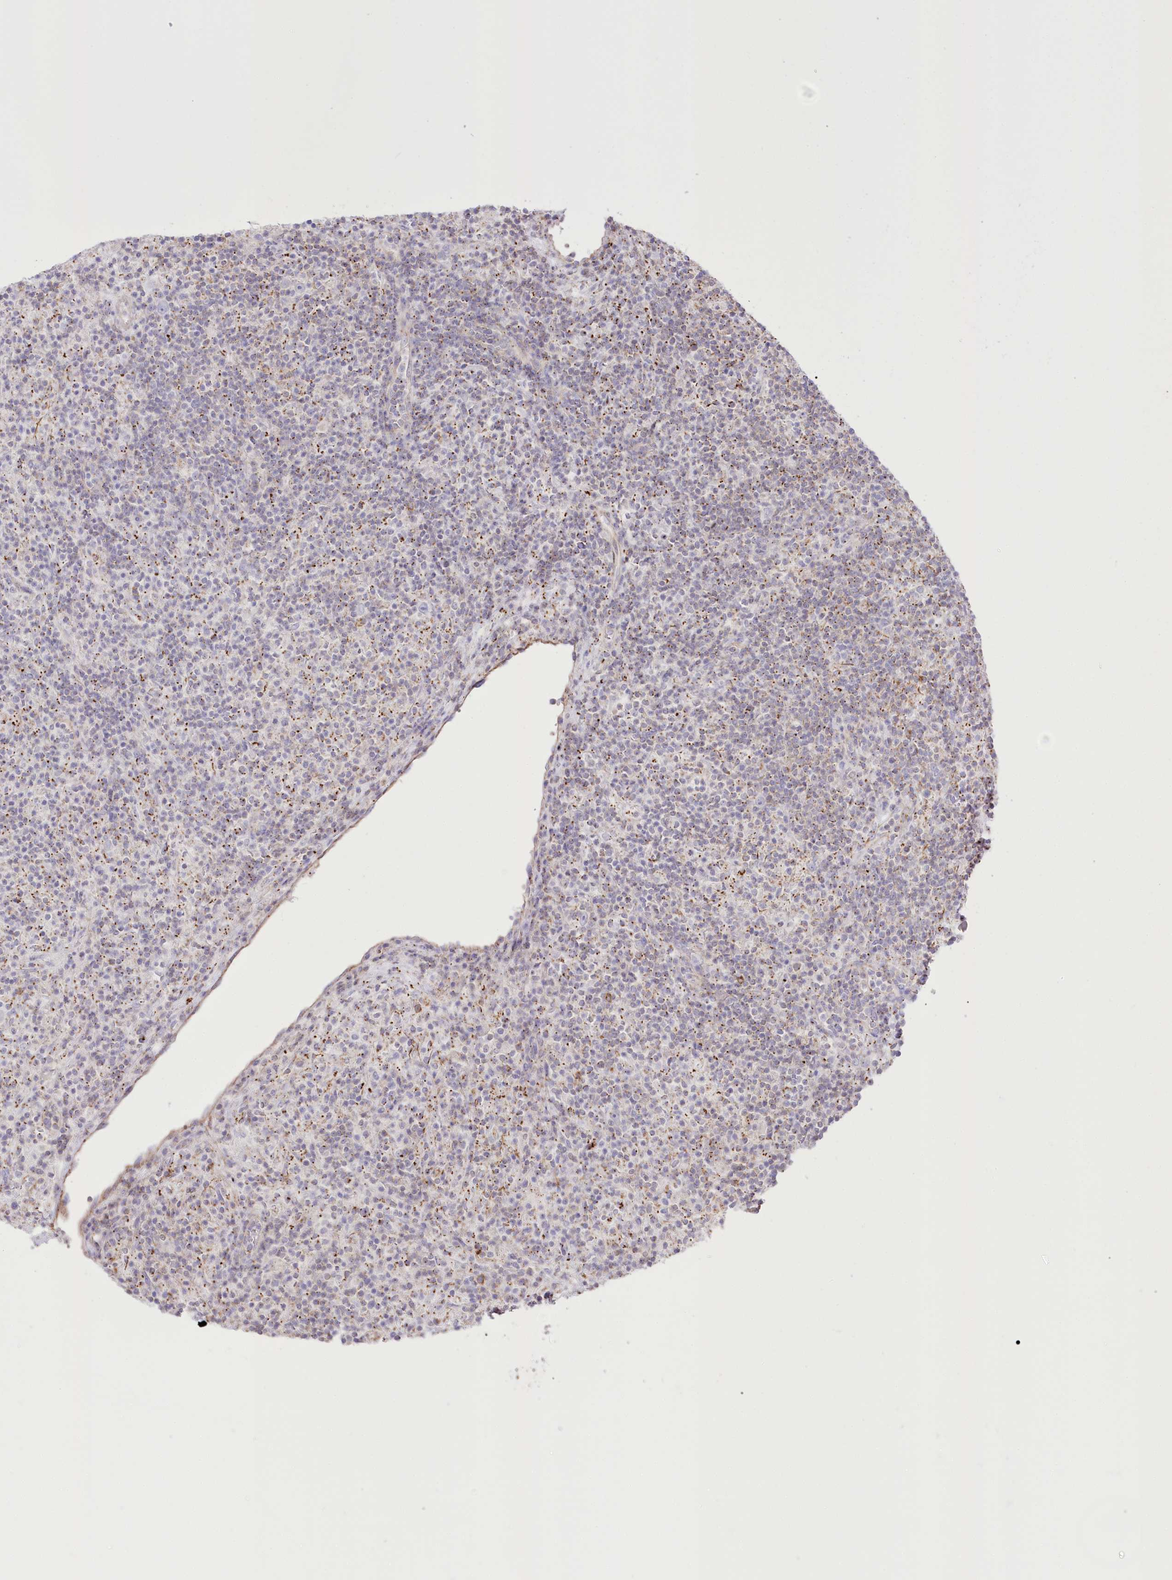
{"staining": {"intensity": "negative", "quantity": "none", "location": "none"}, "tissue": "lymphoma", "cell_type": "Tumor cells", "image_type": "cancer", "snomed": [{"axis": "morphology", "description": "Hodgkin's disease, NOS"}, {"axis": "topography", "description": "Lymph node"}], "caption": "The photomicrograph reveals no staining of tumor cells in lymphoma.", "gene": "FAM216A", "patient": {"sex": "male", "age": 70}}